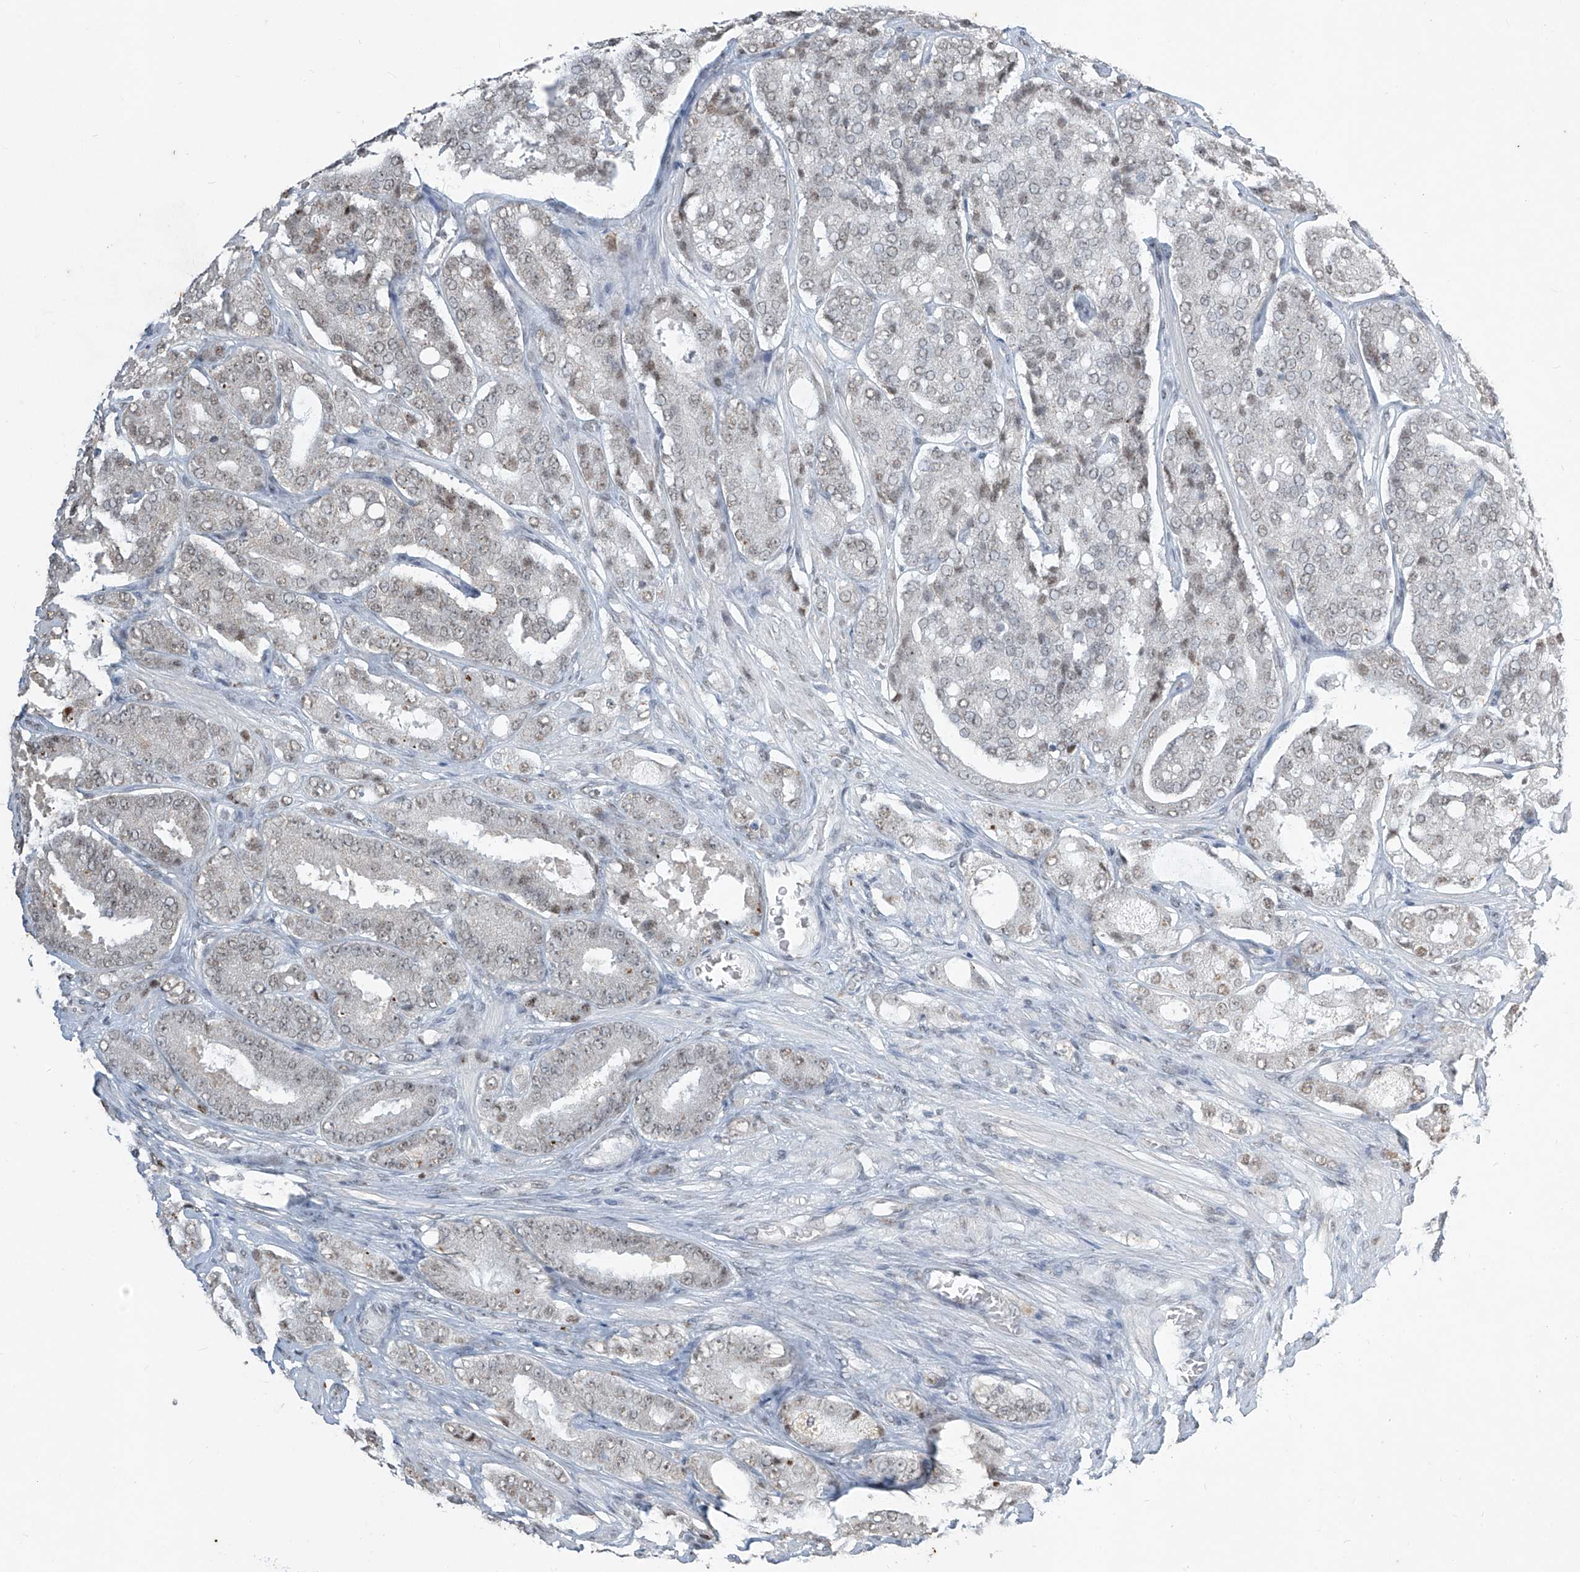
{"staining": {"intensity": "negative", "quantity": "none", "location": "none"}, "tissue": "prostate cancer", "cell_type": "Tumor cells", "image_type": "cancer", "snomed": [{"axis": "morphology", "description": "Adenocarcinoma, High grade"}, {"axis": "topography", "description": "Prostate"}], "caption": "Prostate cancer (adenocarcinoma (high-grade)) stained for a protein using immunohistochemistry shows no staining tumor cells.", "gene": "TFEC", "patient": {"sex": "male", "age": 65}}